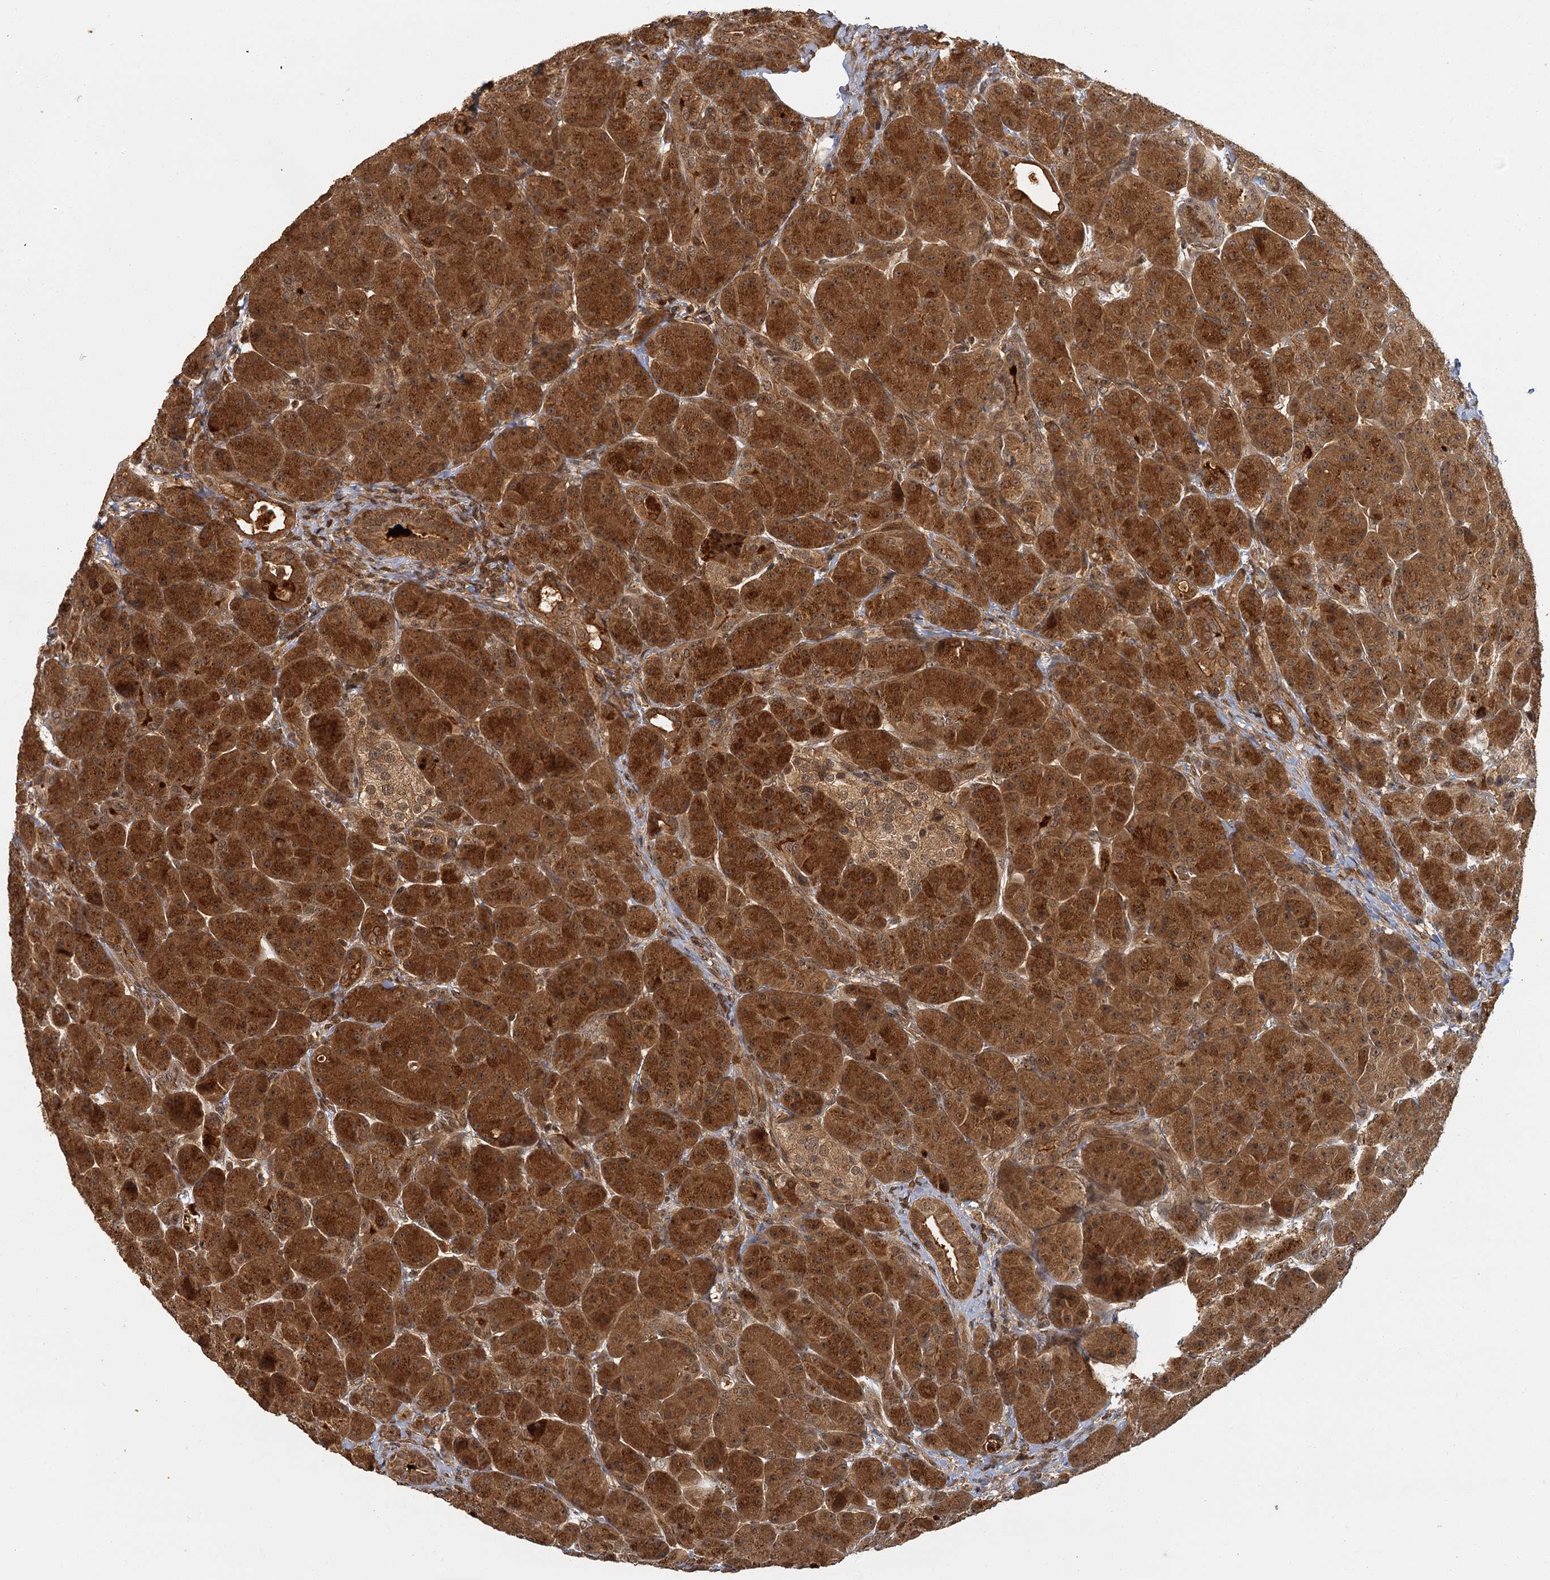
{"staining": {"intensity": "strong", "quantity": ">75%", "location": "cytoplasmic/membranous,nuclear"}, "tissue": "pancreas", "cell_type": "Exocrine glandular cells", "image_type": "normal", "snomed": [{"axis": "morphology", "description": "Normal tissue, NOS"}, {"axis": "topography", "description": "Pancreas"}], "caption": "DAB (3,3'-diaminobenzidine) immunohistochemical staining of unremarkable human pancreas demonstrates strong cytoplasmic/membranous,nuclear protein positivity in approximately >75% of exocrine glandular cells. (DAB IHC with brightfield microscopy, high magnification).", "gene": "ZNF549", "patient": {"sex": "male", "age": 63}}